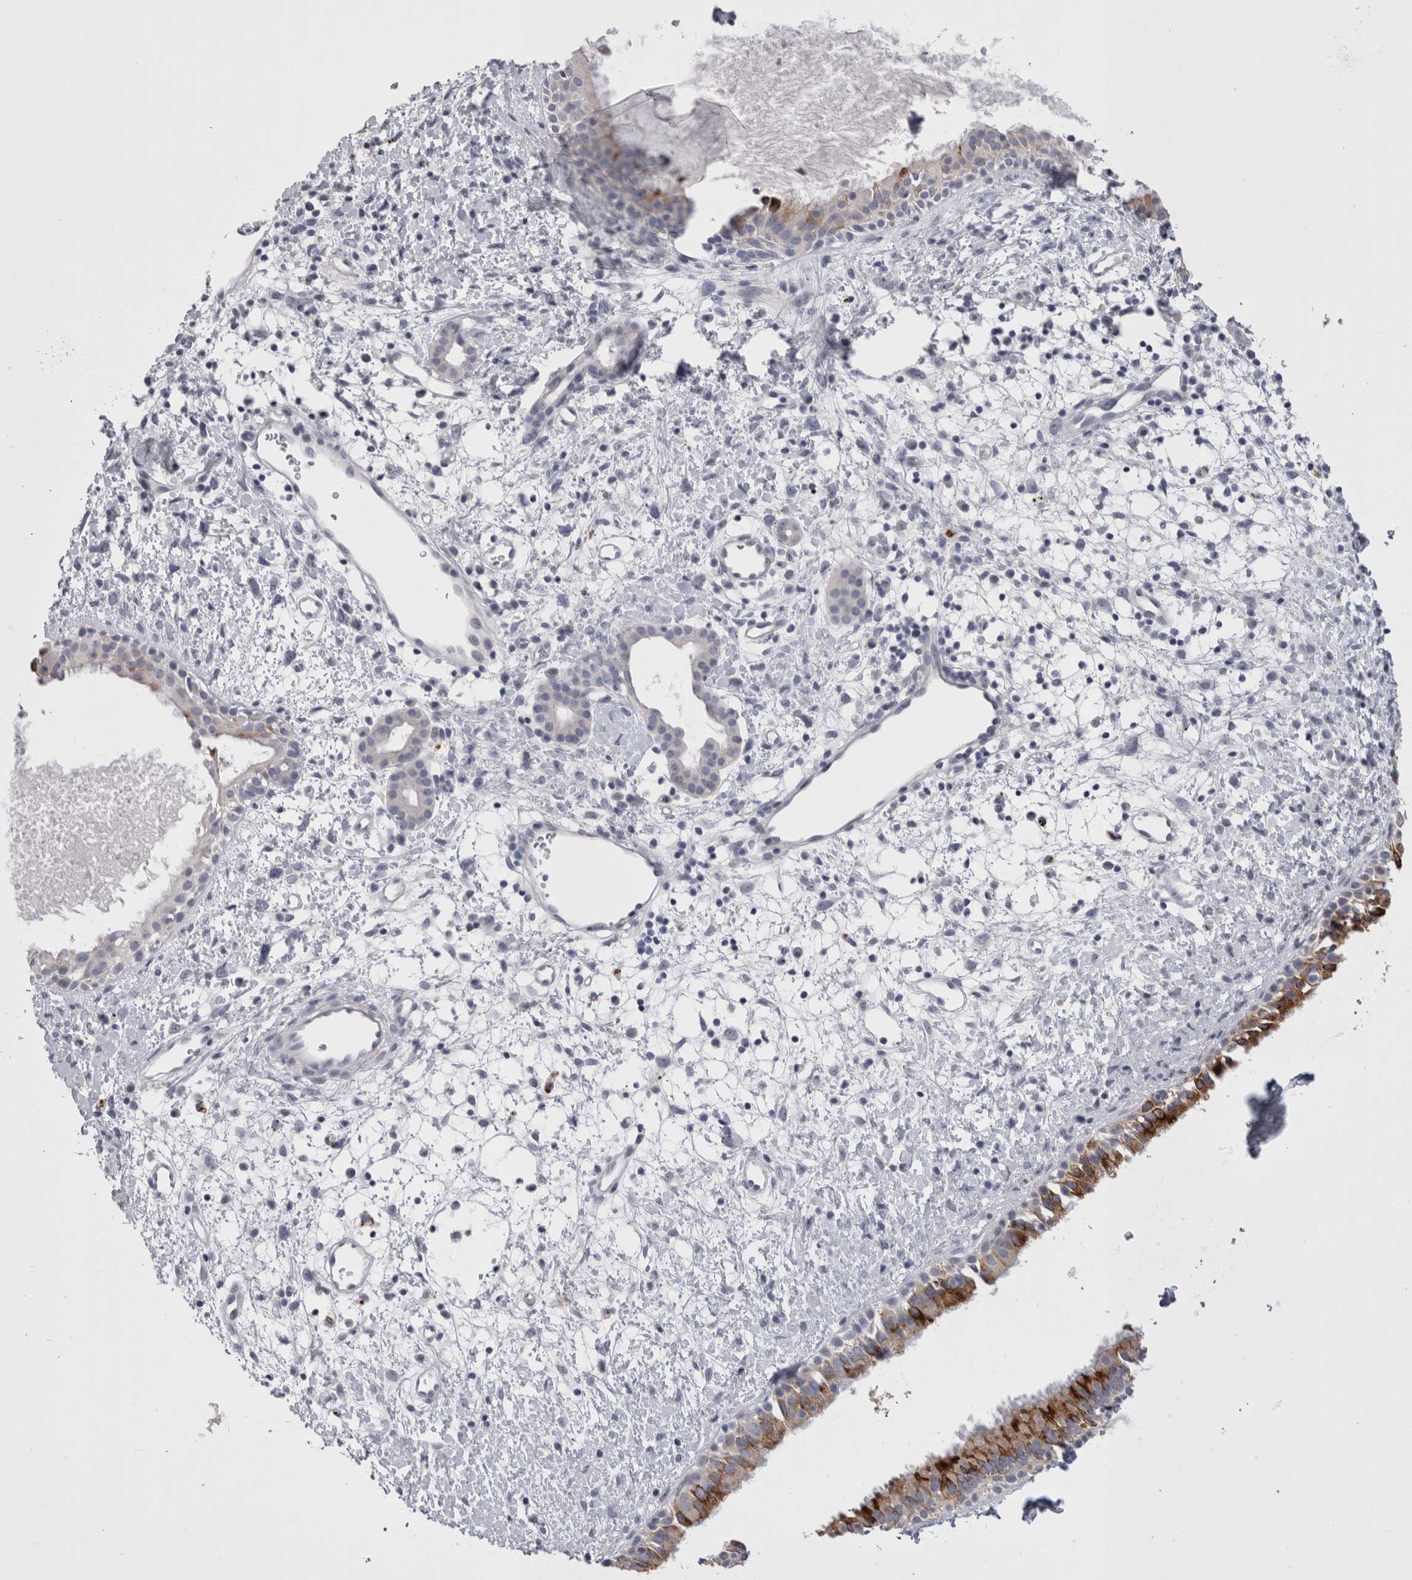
{"staining": {"intensity": "strong", "quantity": ">75%", "location": "cytoplasmic/membranous"}, "tissue": "nasopharynx", "cell_type": "Respiratory epithelial cells", "image_type": "normal", "snomed": [{"axis": "morphology", "description": "Normal tissue, NOS"}, {"axis": "topography", "description": "Nasopharynx"}], "caption": "Immunohistochemical staining of unremarkable nasopharynx shows strong cytoplasmic/membranous protein expression in about >75% of respiratory epithelial cells. The staining is performed using DAB (3,3'-diaminobenzidine) brown chromogen to label protein expression. The nuclei are counter-stained blue using hematoxylin.", "gene": "PWP2", "patient": {"sex": "male", "age": 22}}